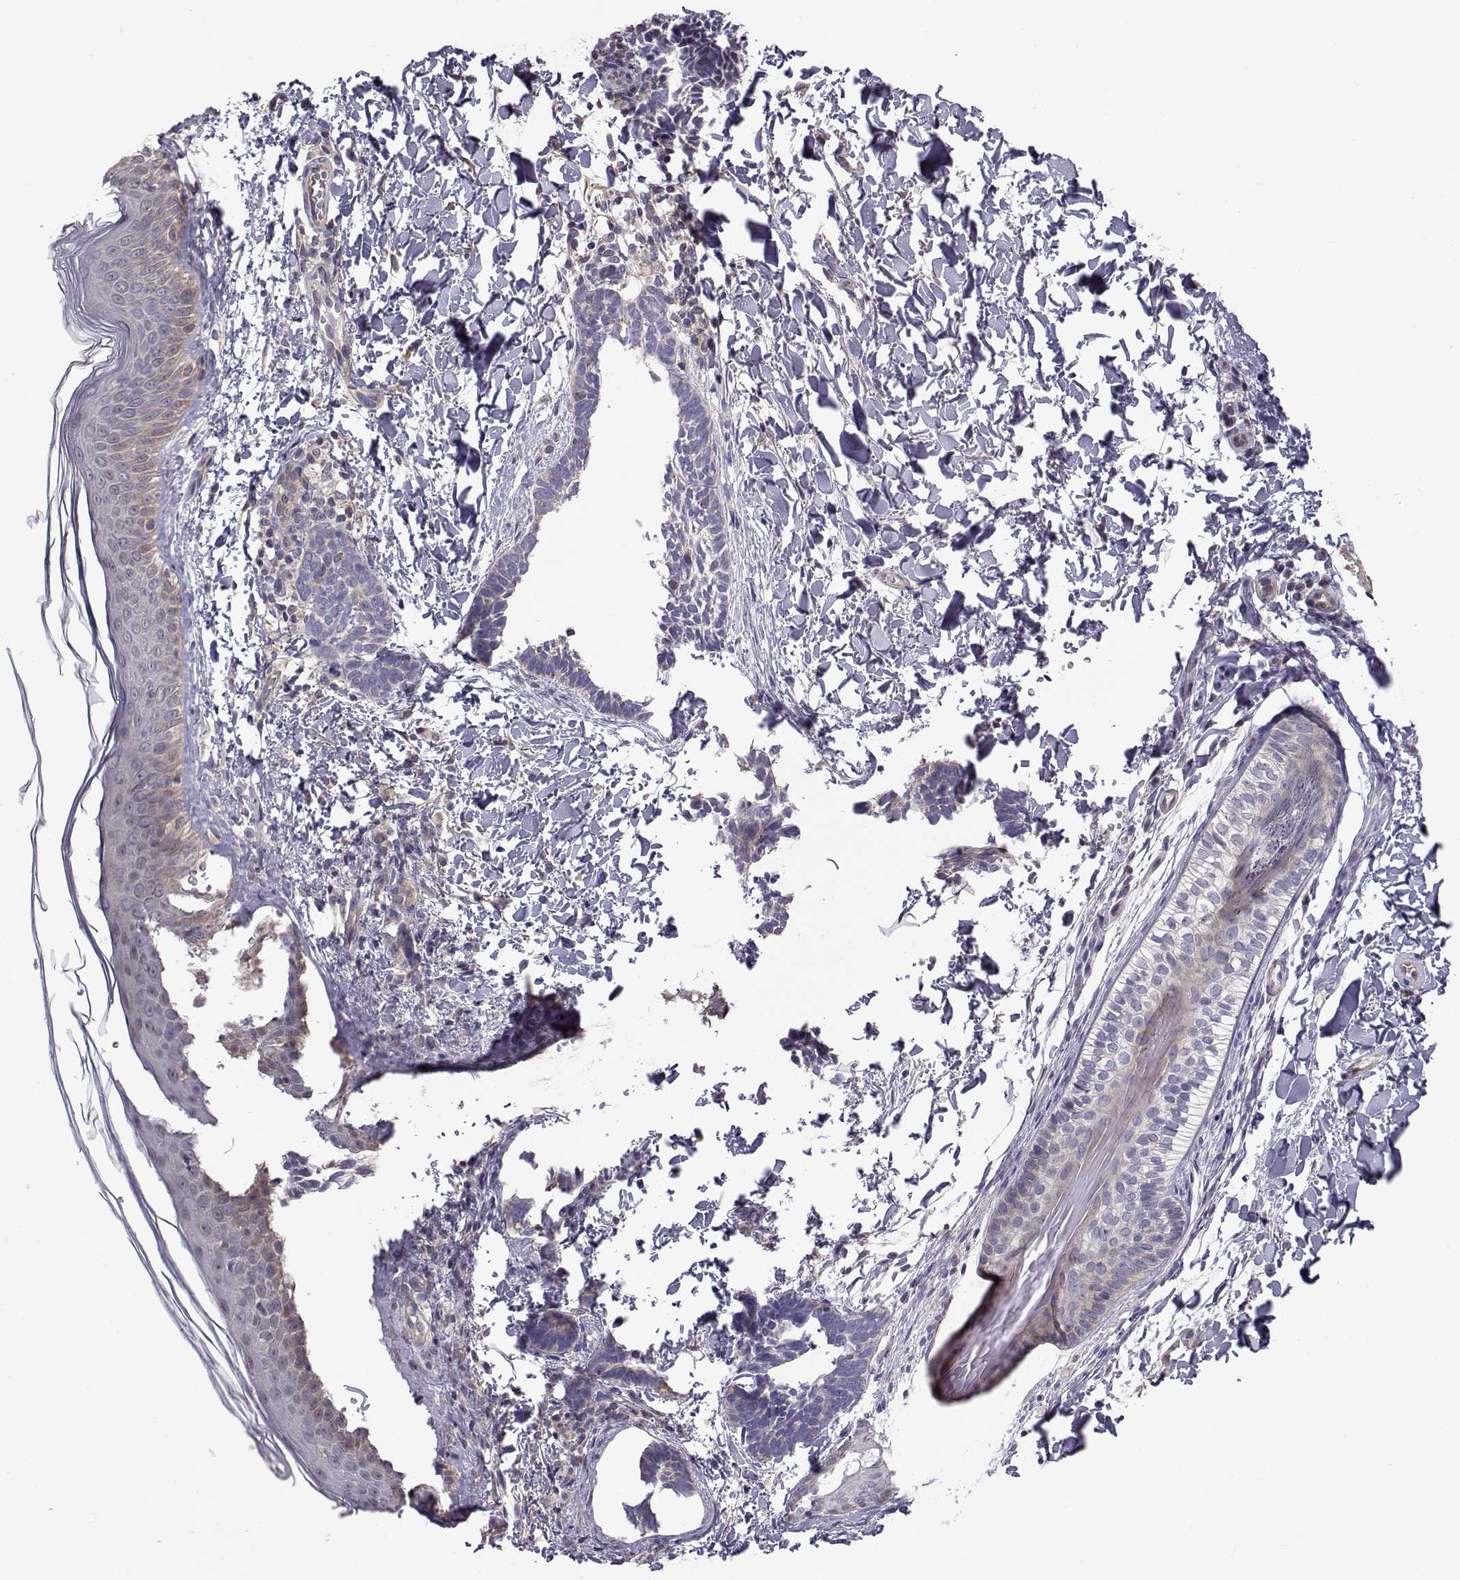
{"staining": {"intensity": "weak", "quantity": "<25%", "location": "cytoplasmic/membranous"}, "tissue": "skin cancer", "cell_type": "Tumor cells", "image_type": "cancer", "snomed": [{"axis": "morphology", "description": "Normal tissue, NOS"}, {"axis": "morphology", "description": "Basal cell carcinoma"}, {"axis": "topography", "description": "Skin"}], "caption": "The IHC histopathology image has no significant positivity in tumor cells of basal cell carcinoma (skin) tissue. (Immunohistochemistry, brightfield microscopy, high magnification).", "gene": "NCAM2", "patient": {"sex": "male", "age": 46}}